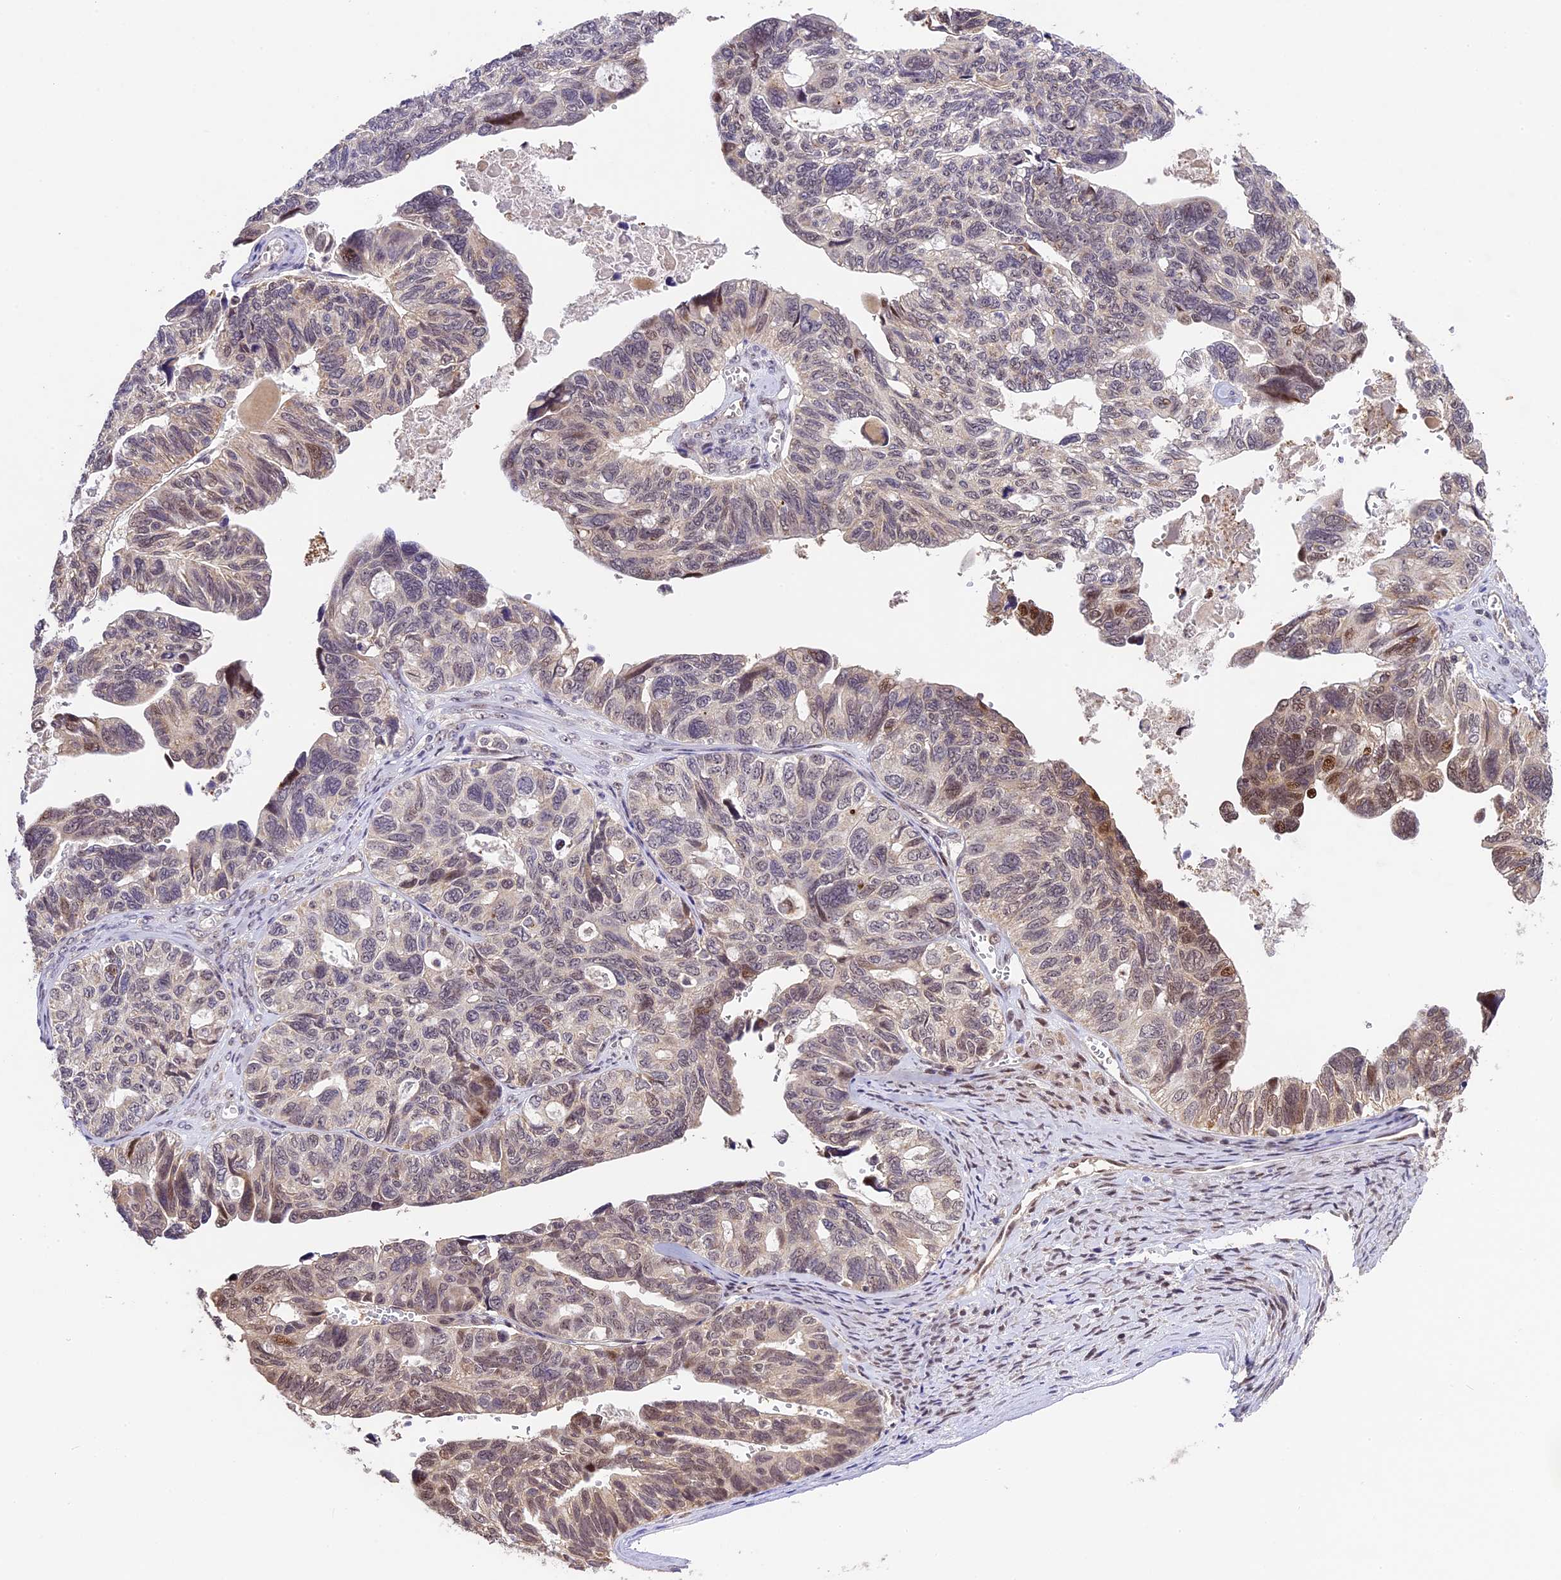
{"staining": {"intensity": "moderate", "quantity": "<25%", "location": "nuclear"}, "tissue": "ovarian cancer", "cell_type": "Tumor cells", "image_type": "cancer", "snomed": [{"axis": "morphology", "description": "Cystadenocarcinoma, serous, NOS"}, {"axis": "topography", "description": "Ovary"}], "caption": "Tumor cells reveal low levels of moderate nuclear expression in about <25% of cells in ovarian cancer.", "gene": "ZAR1L", "patient": {"sex": "female", "age": 79}}